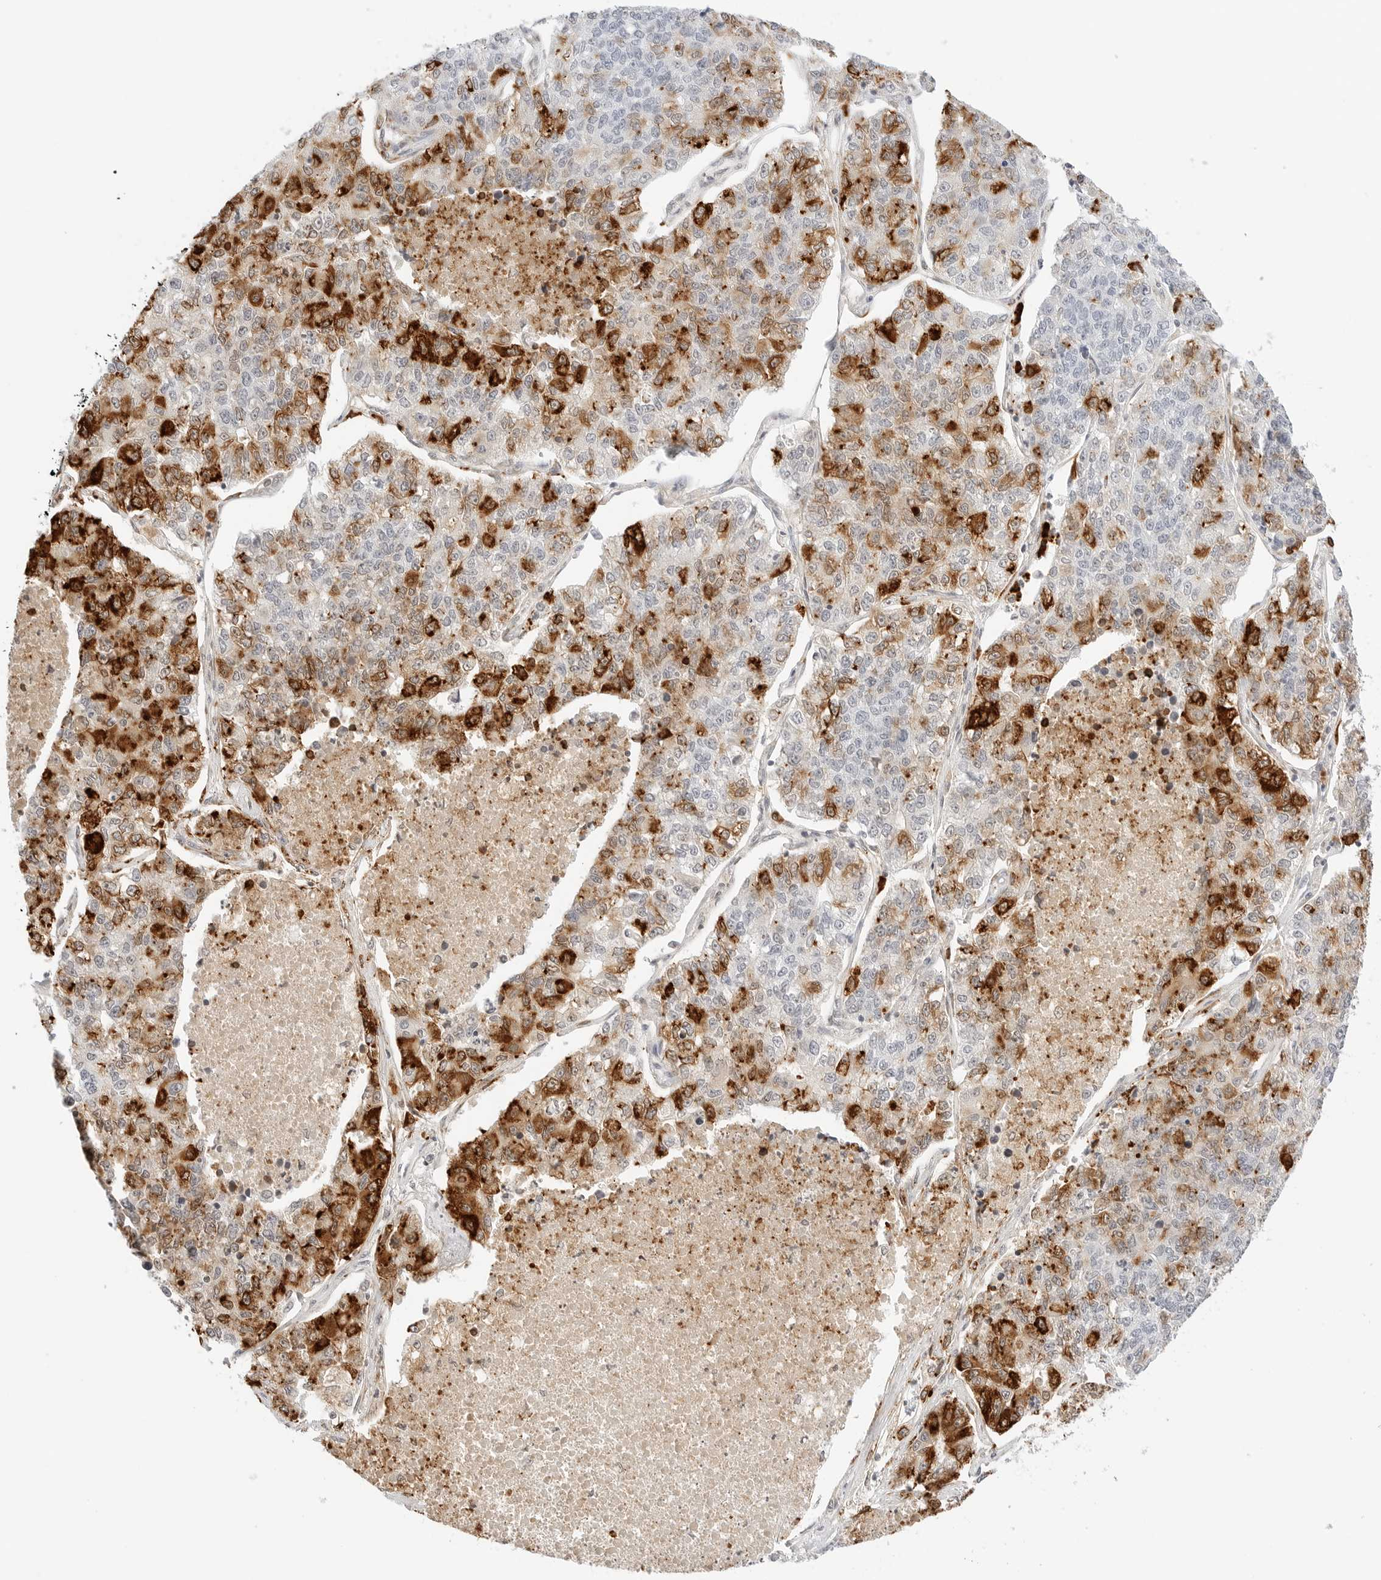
{"staining": {"intensity": "moderate", "quantity": ">75%", "location": "cytoplasmic/membranous"}, "tissue": "lung cancer", "cell_type": "Tumor cells", "image_type": "cancer", "snomed": [{"axis": "morphology", "description": "Adenocarcinoma, NOS"}, {"axis": "topography", "description": "Lung"}], "caption": "A high-resolution image shows immunohistochemistry staining of lung adenocarcinoma, which demonstrates moderate cytoplasmic/membranous expression in approximately >75% of tumor cells. The staining is performed using DAB brown chromogen to label protein expression. The nuclei are counter-stained blue using hematoxylin.", "gene": "TEKT2", "patient": {"sex": "male", "age": 49}}